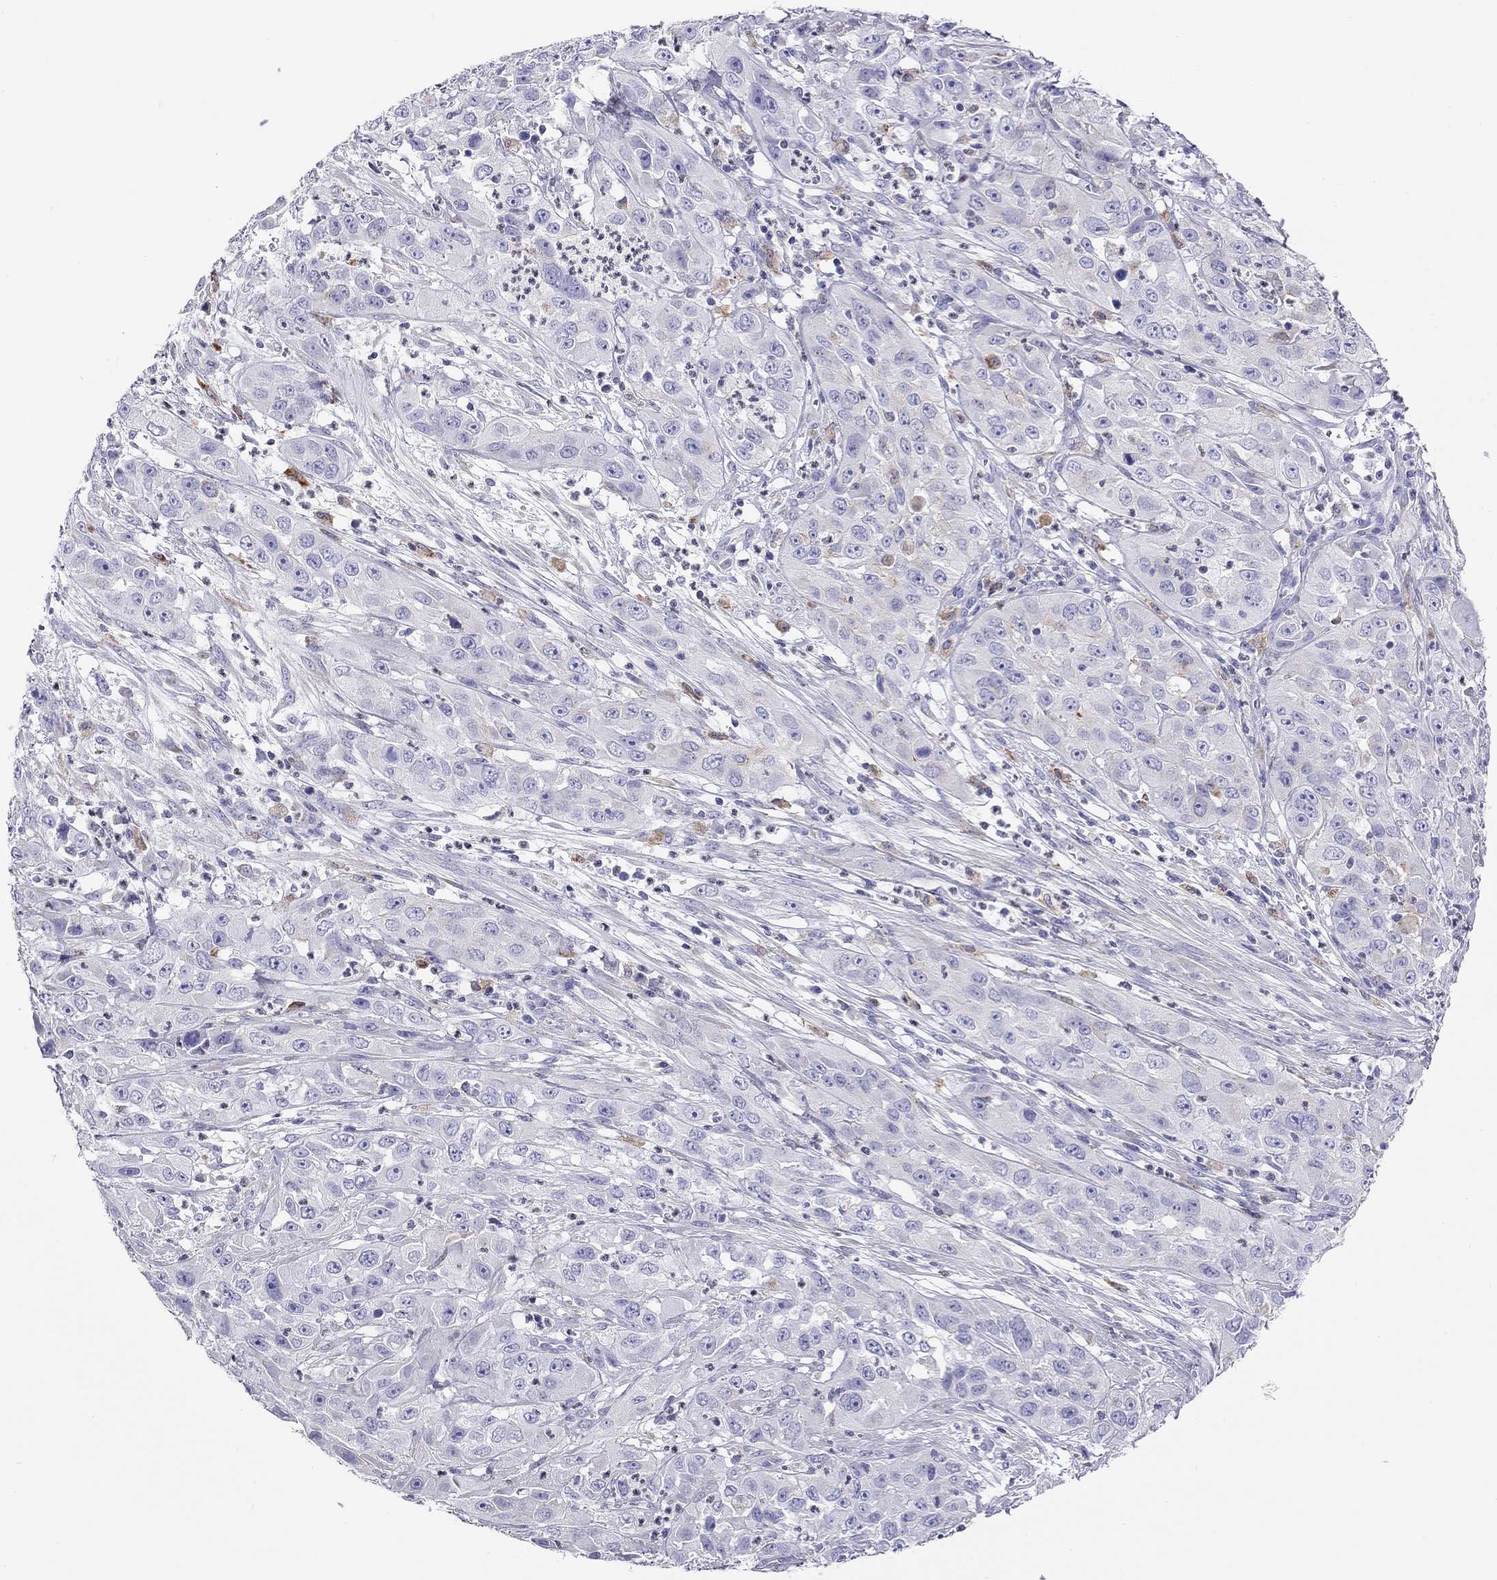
{"staining": {"intensity": "weak", "quantity": "<25%", "location": "cytoplasmic/membranous"}, "tissue": "cervical cancer", "cell_type": "Tumor cells", "image_type": "cancer", "snomed": [{"axis": "morphology", "description": "Squamous cell carcinoma, NOS"}, {"axis": "topography", "description": "Cervix"}], "caption": "Tumor cells show no significant staining in cervical cancer.", "gene": "SLC46A2", "patient": {"sex": "female", "age": 32}}